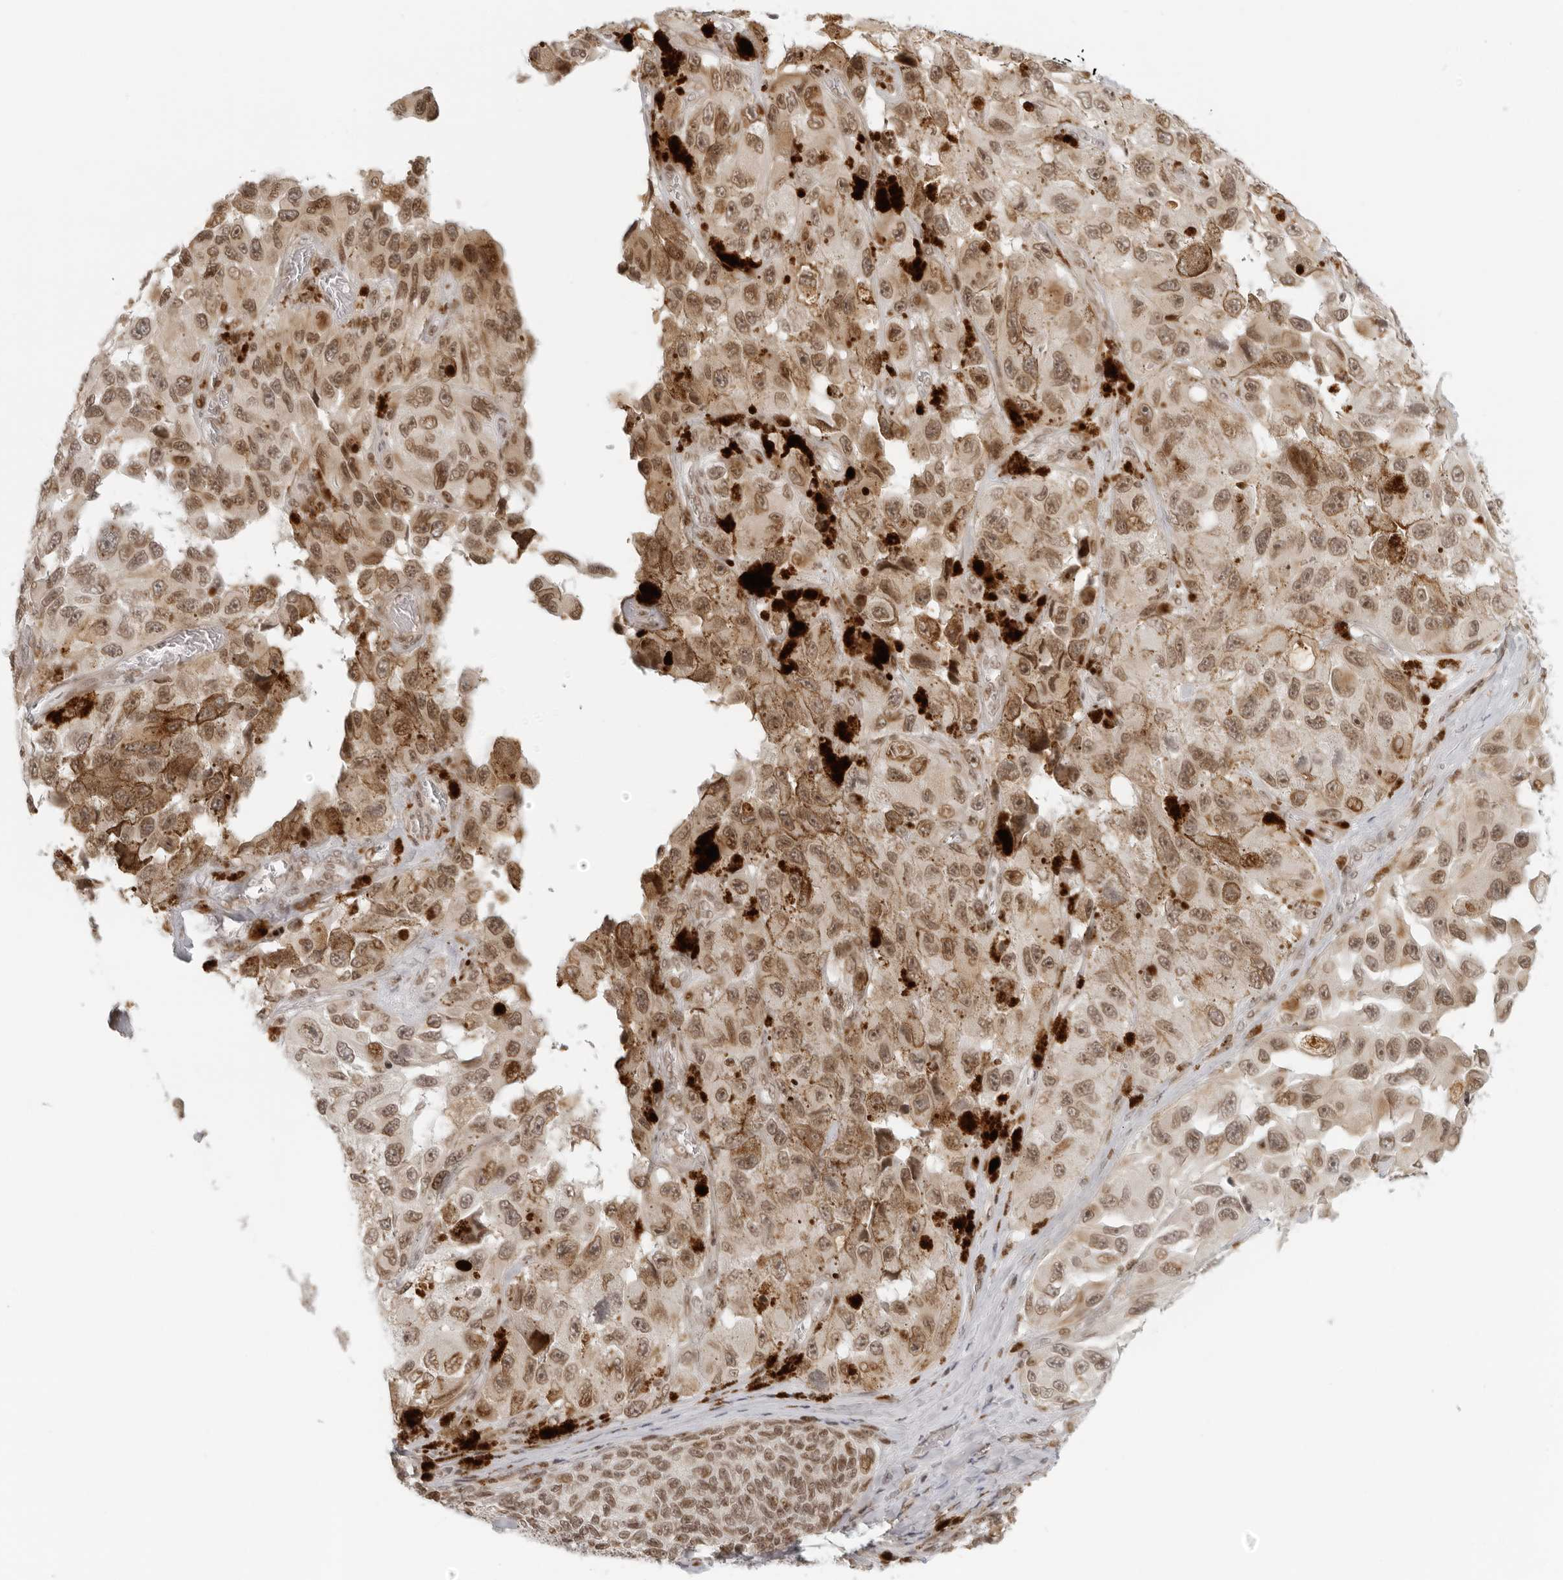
{"staining": {"intensity": "moderate", "quantity": ">75%", "location": "nuclear"}, "tissue": "melanoma", "cell_type": "Tumor cells", "image_type": "cancer", "snomed": [{"axis": "morphology", "description": "Malignant melanoma, NOS"}, {"axis": "topography", "description": "Skin"}], "caption": "Protein expression analysis of human malignant melanoma reveals moderate nuclear staining in approximately >75% of tumor cells.", "gene": "ZNF407", "patient": {"sex": "female", "age": 73}}